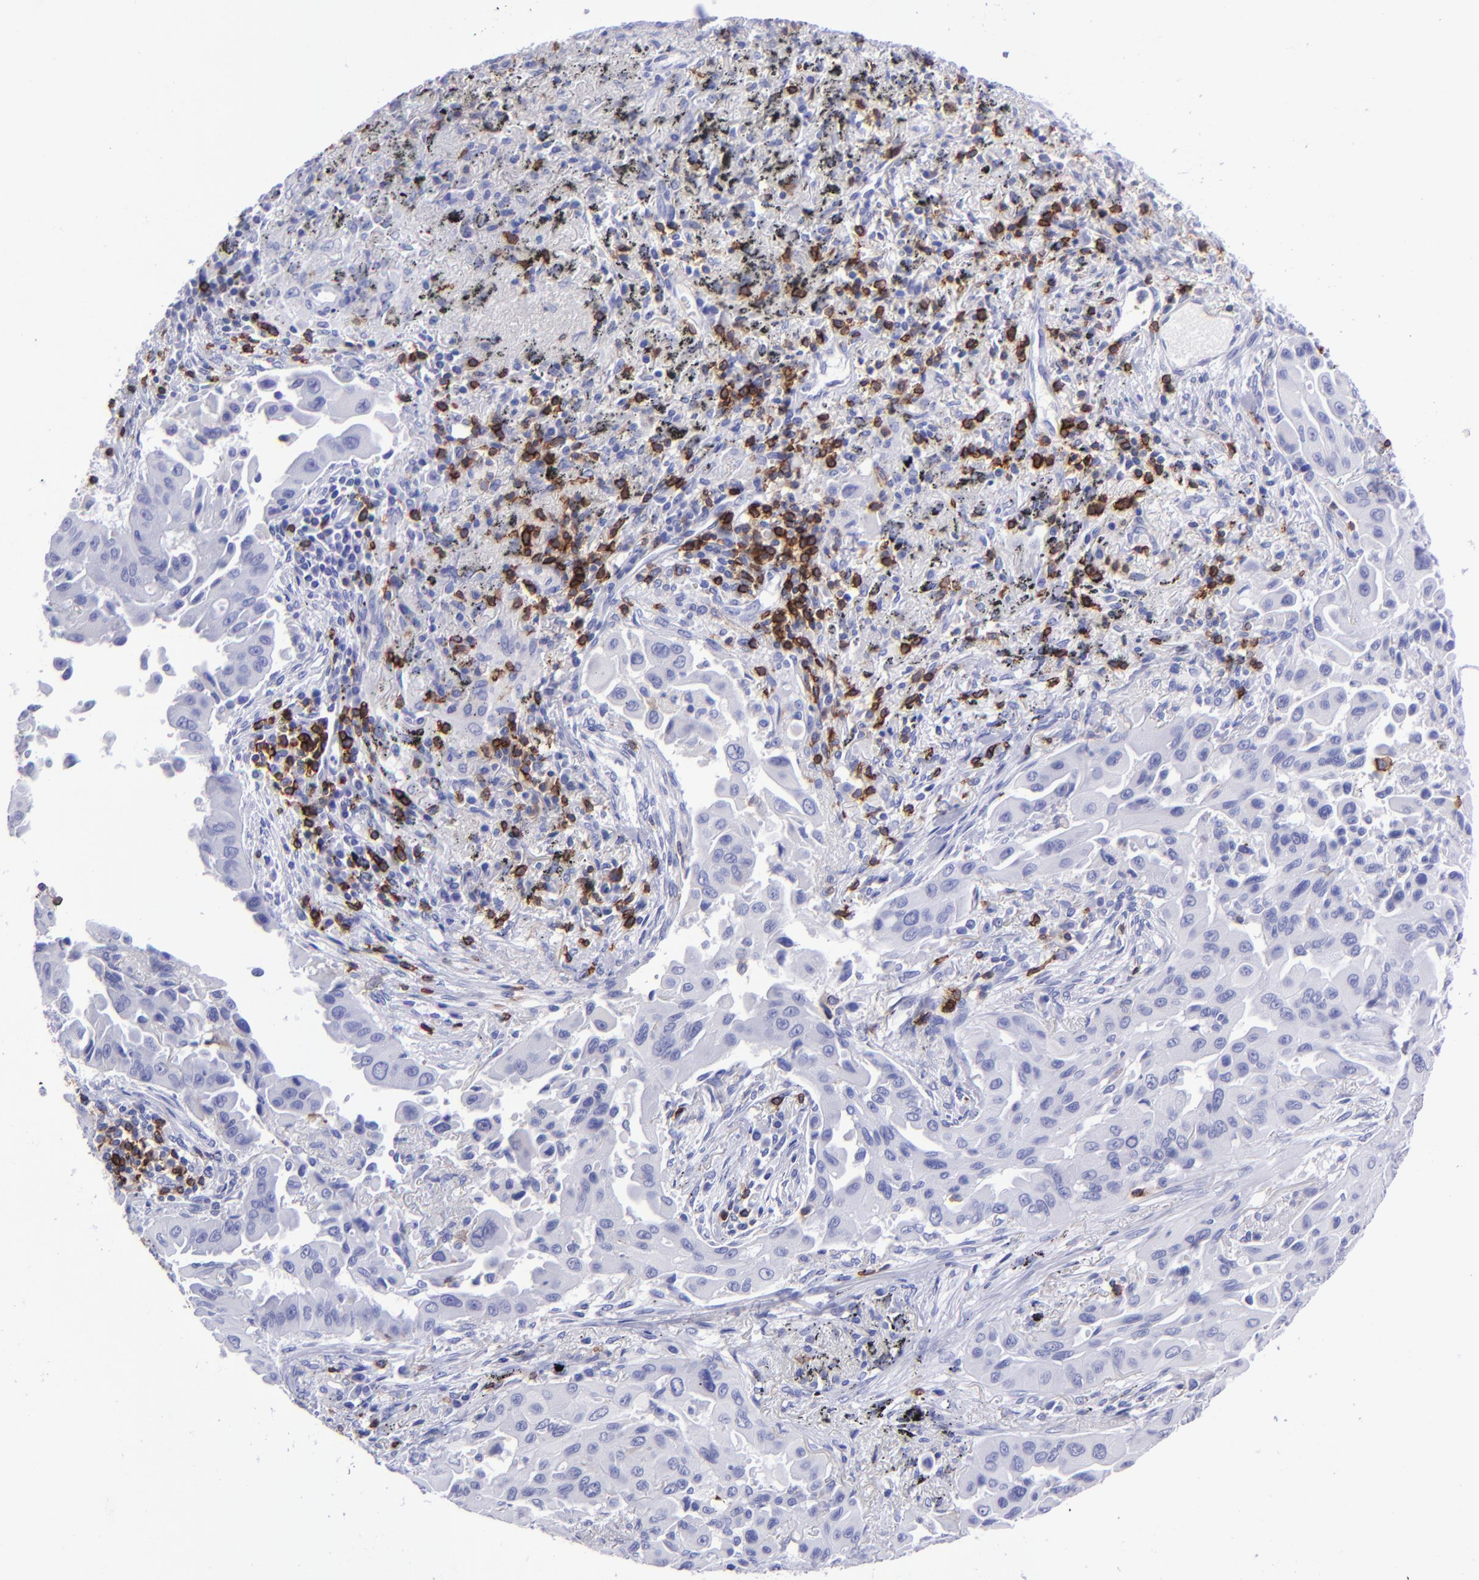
{"staining": {"intensity": "negative", "quantity": "none", "location": "none"}, "tissue": "lung cancer", "cell_type": "Tumor cells", "image_type": "cancer", "snomed": [{"axis": "morphology", "description": "Adenocarcinoma, NOS"}, {"axis": "topography", "description": "Lung"}], "caption": "Lung cancer was stained to show a protein in brown. There is no significant expression in tumor cells.", "gene": "CD6", "patient": {"sex": "male", "age": 68}}